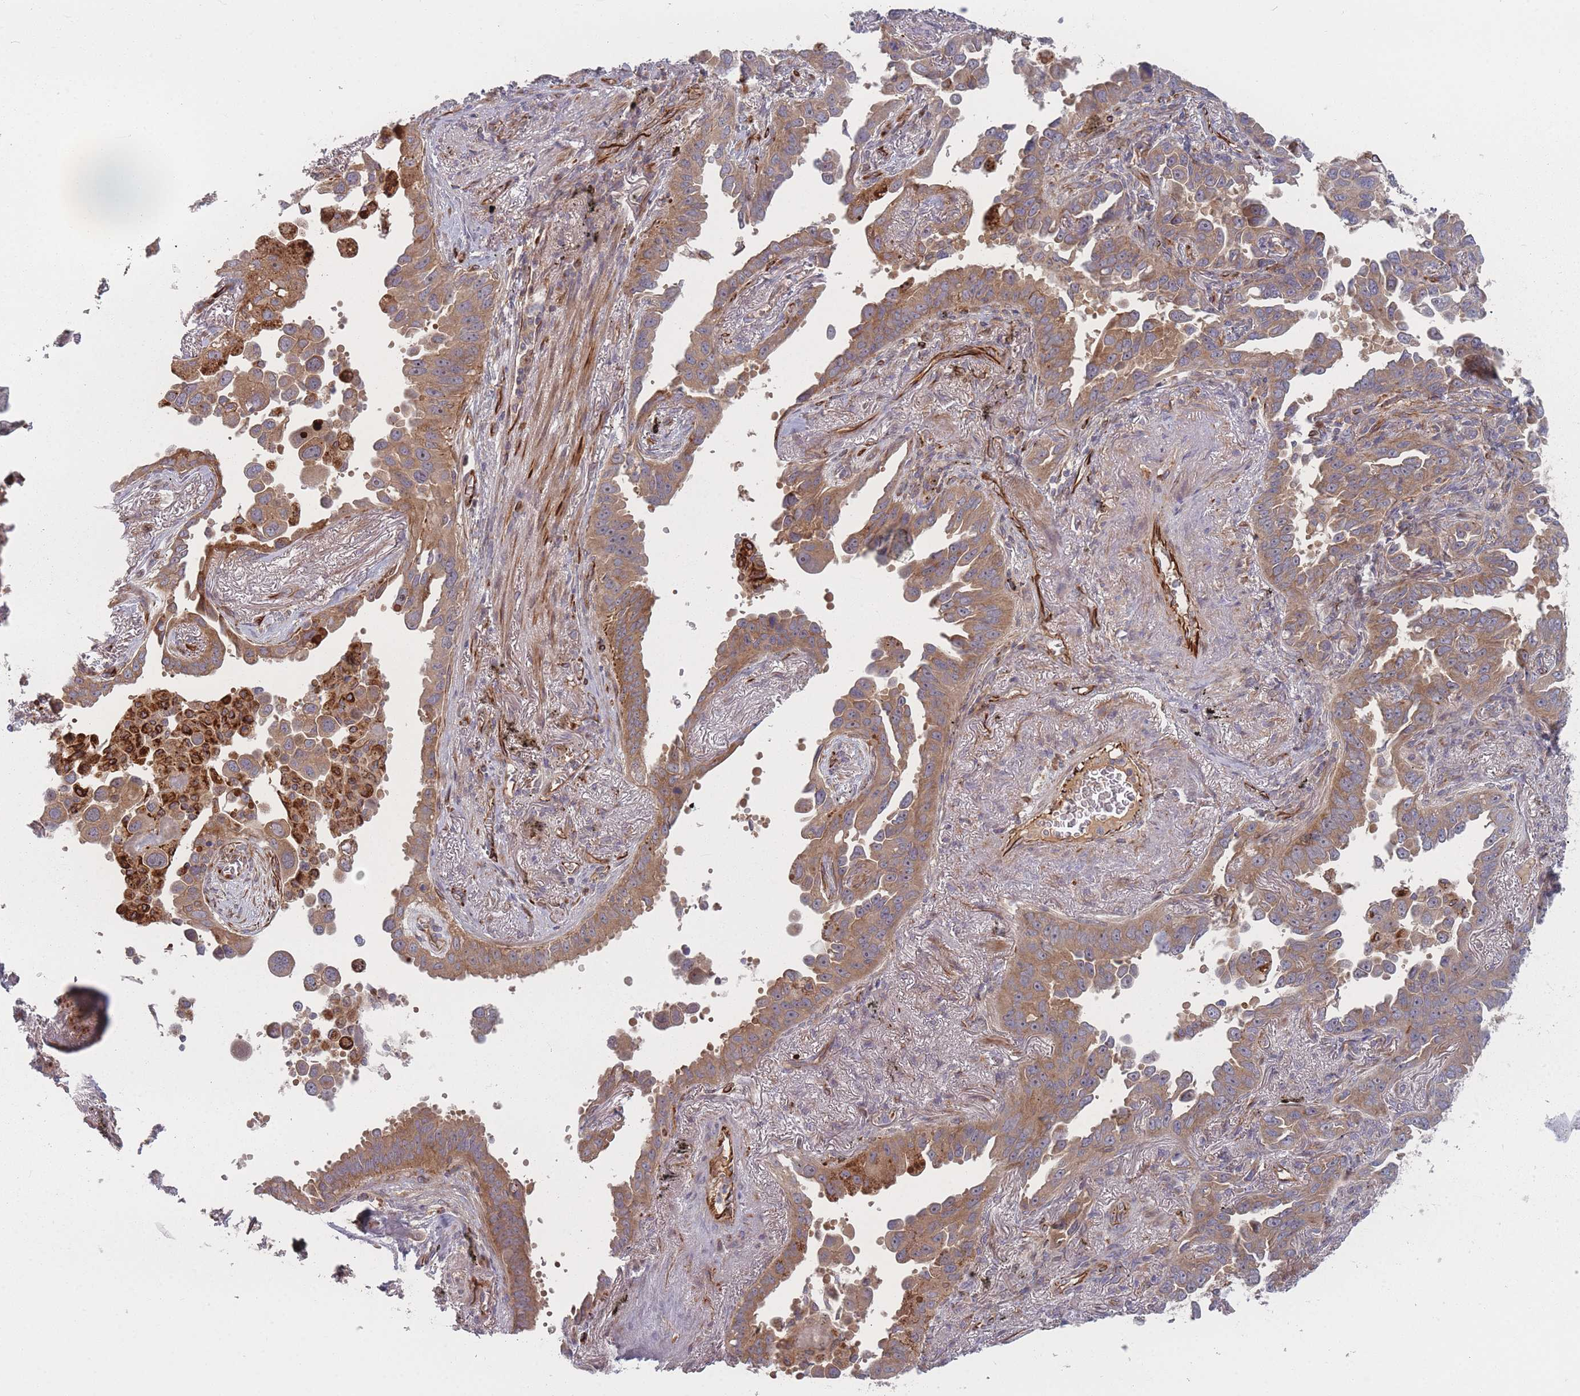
{"staining": {"intensity": "moderate", "quantity": "25%-75%", "location": "cytoplasmic/membranous"}, "tissue": "lung cancer", "cell_type": "Tumor cells", "image_type": "cancer", "snomed": [{"axis": "morphology", "description": "Adenocarcinoma, NOS"}, {"axis": "topography", "description": "Lung"}], "caption": "Tumor cells display medium levels of moderate cytoplasmic/membranous staining in about 25%-75% of cells in adenocarcinoma (lung).", "gene": "EEF1AKMT2", "patient": {"sex": "male", "age": 67}}